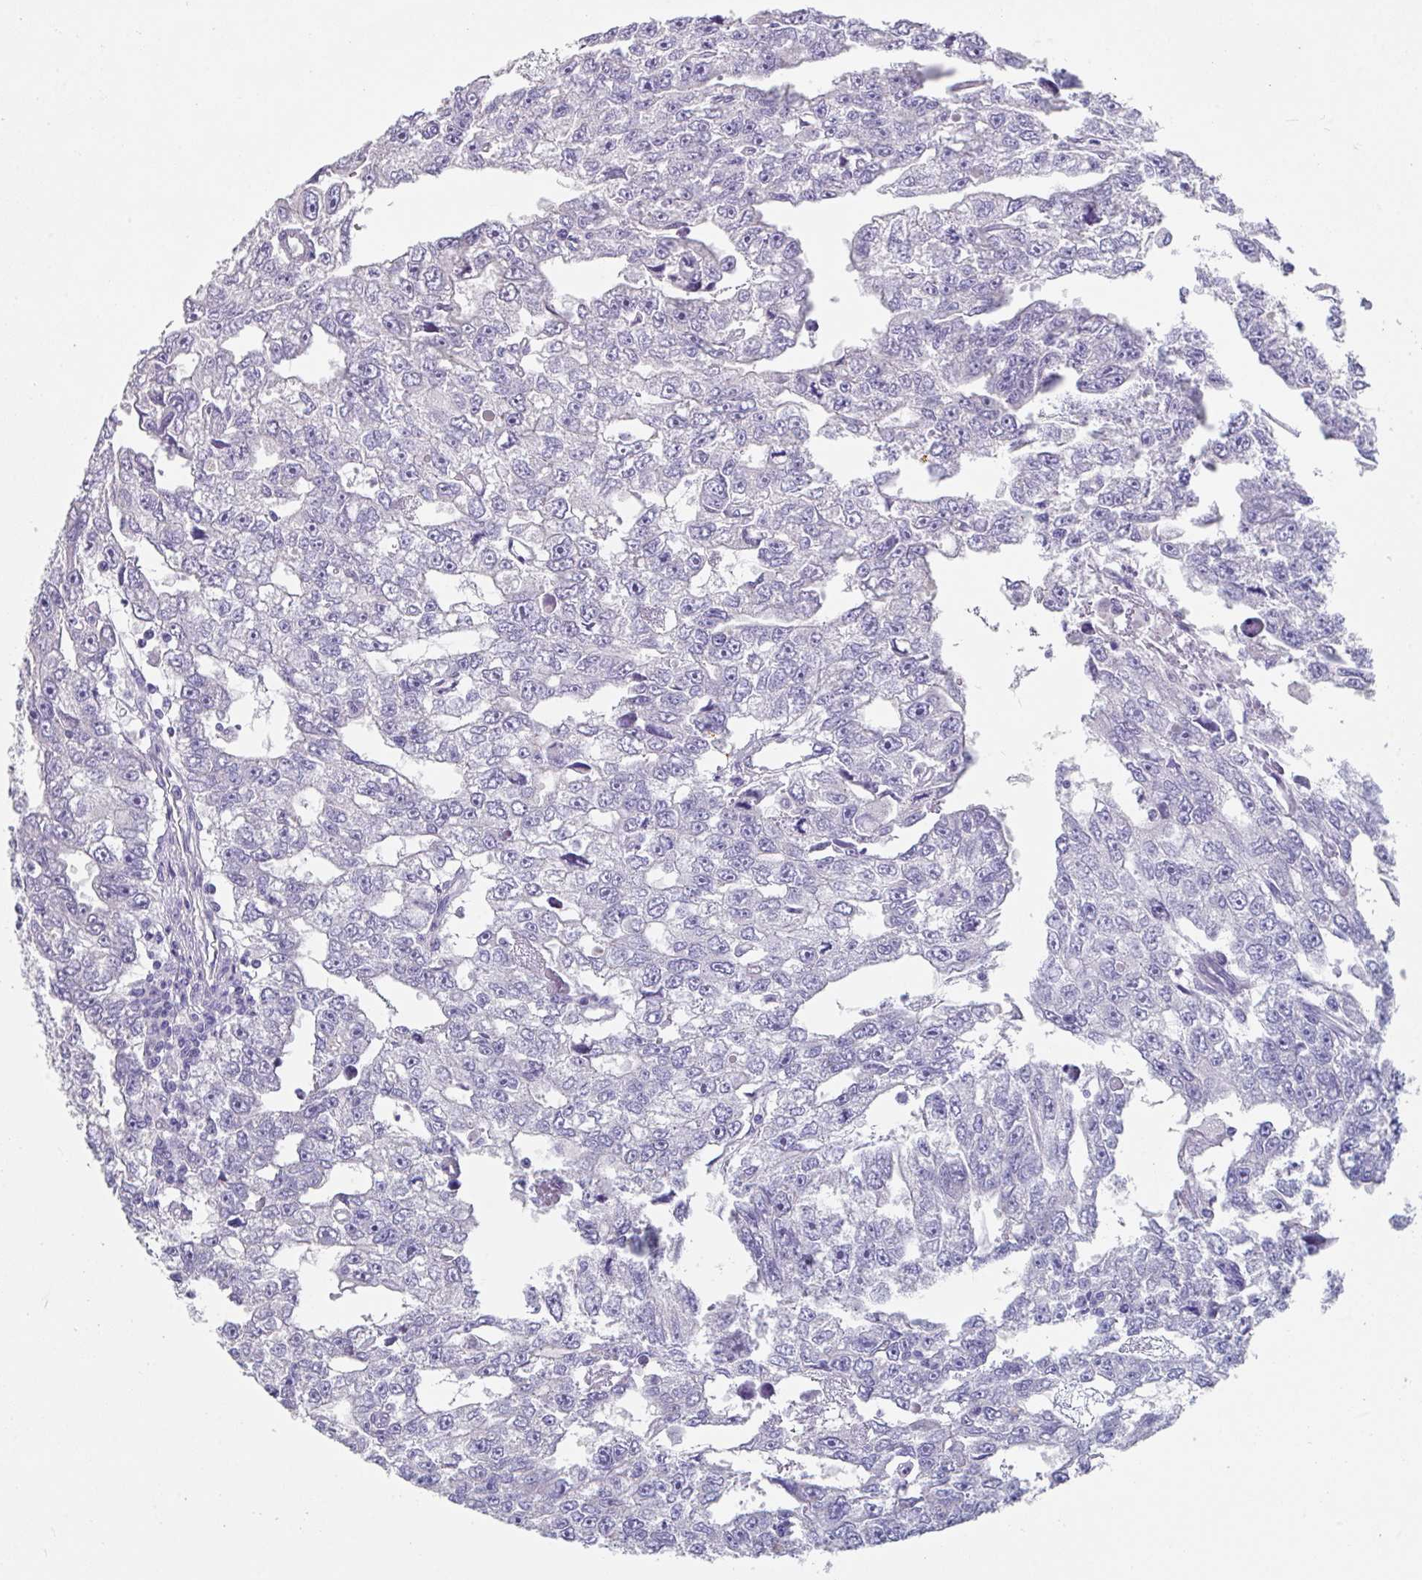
{"staining": {"intensity": "negative", "quantity": "none", "location": "none"}, "tissue": "testis cancer", "cell_type": "Tumor cells", "image_type": "cancer", "snomed": [{"axis": "morphology", "description": "Carcinoma, Embryonal, NOS"}, {"axis": "topography", "description": "Testis"}], "caption": "A high-resolution histopathology image shows IHC staining of testis embryonal carcinoma, which exhibits no significant positivity in tumor cells.", "gene": "SLC44A4", "patient": {"sex": "male", "age": 20}}